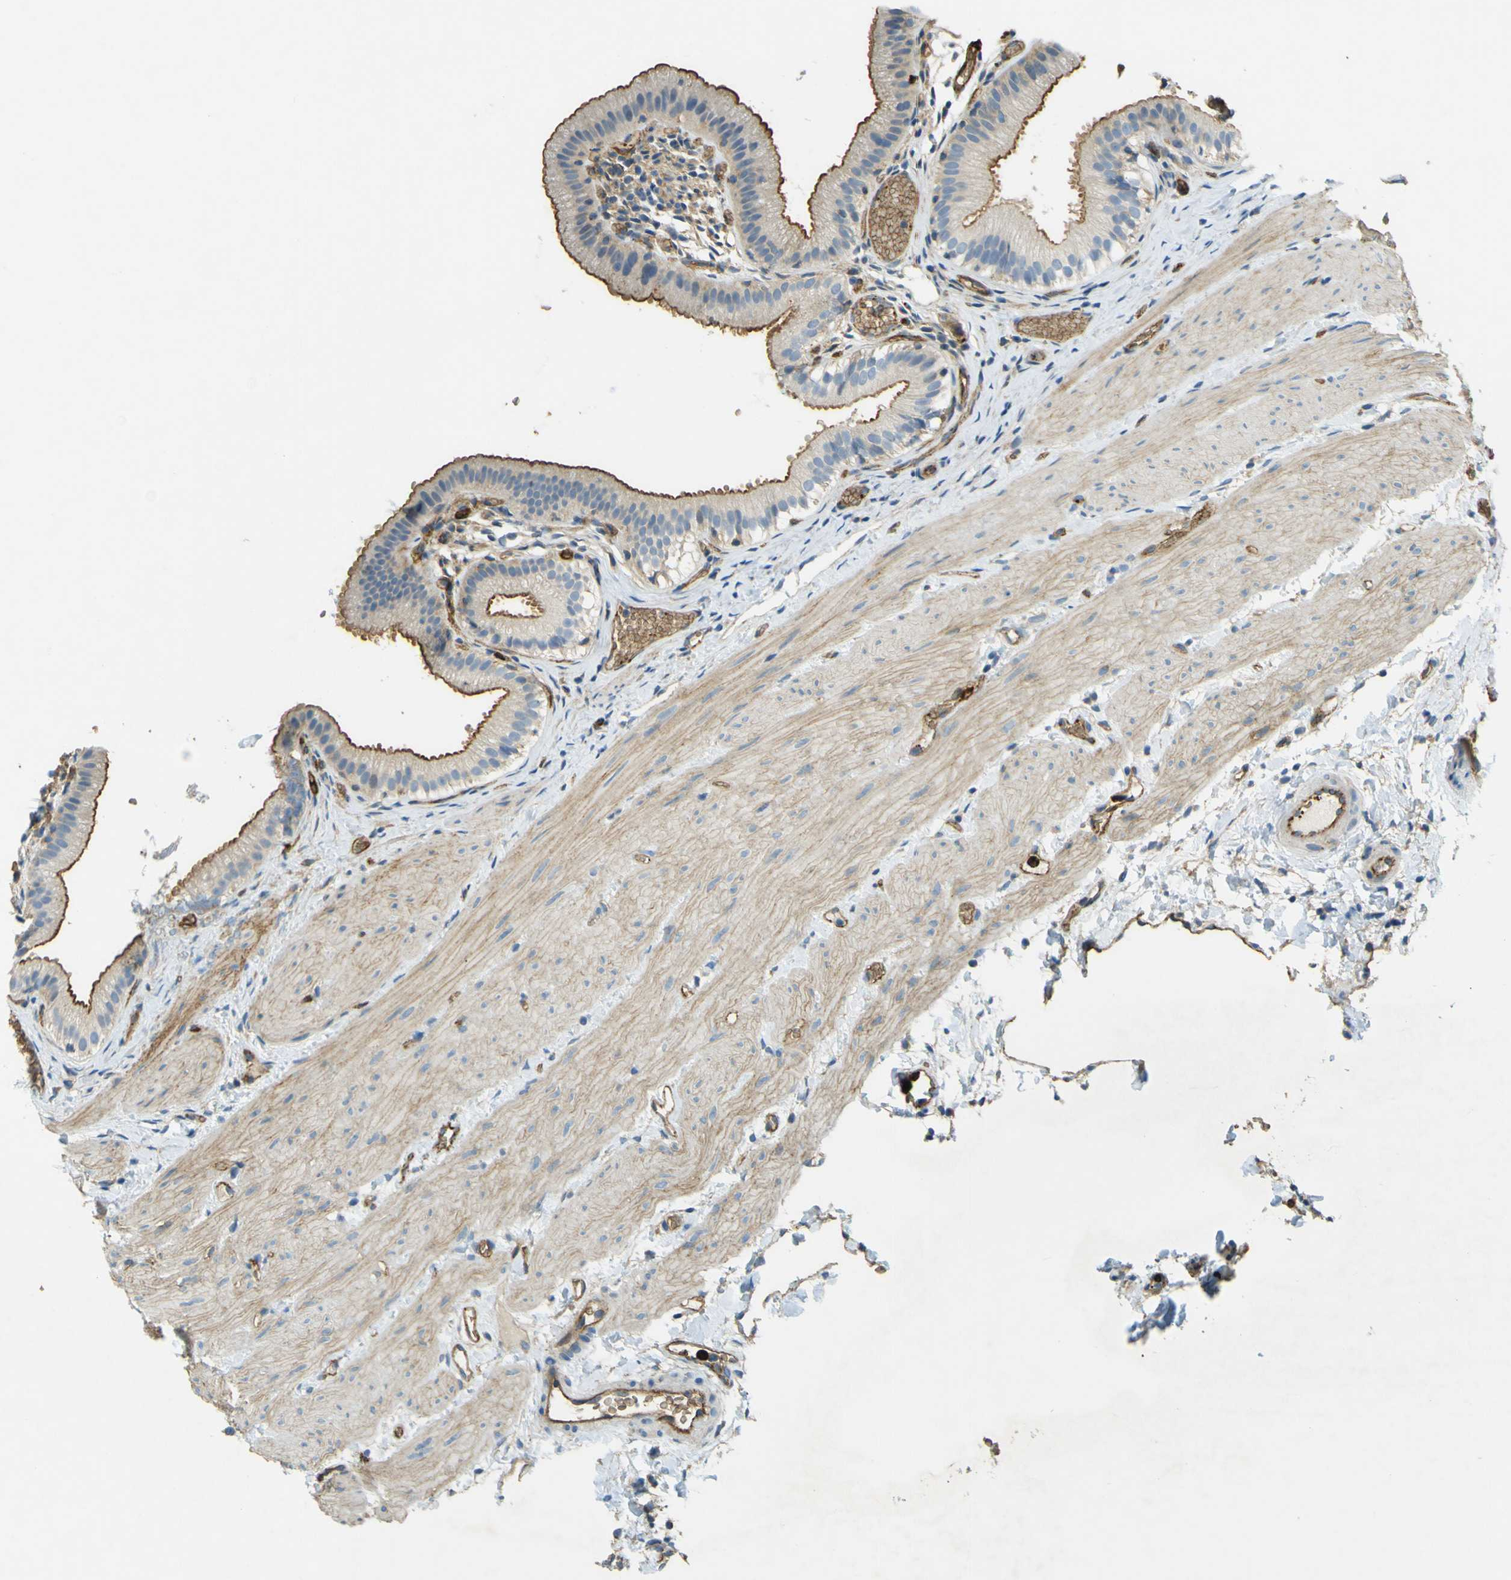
{"staining": {"intensity": "strong", "quantity": ">75%", "location": "cytoplasmic/membranous"}, "tissue": "gallbladder", "cell_type": "Glandular cells", "image_type": "normal", "snomed": [{"axis": "morphology", "description": "Normal tissue, NOS"}, {"axis": "topography", "description": "Gallbladder"}], "caption": "Benign gallbladder demonstrates strong cytoplasmic/membranous expression in approximately >75% of glandular cells, visualized by immunohistochemistry. (brown staining indicates protein expression, while blue staining denotes nuclei).", "gene": "PLXDC1", "patient": {"sex": "female", "age": 26}}